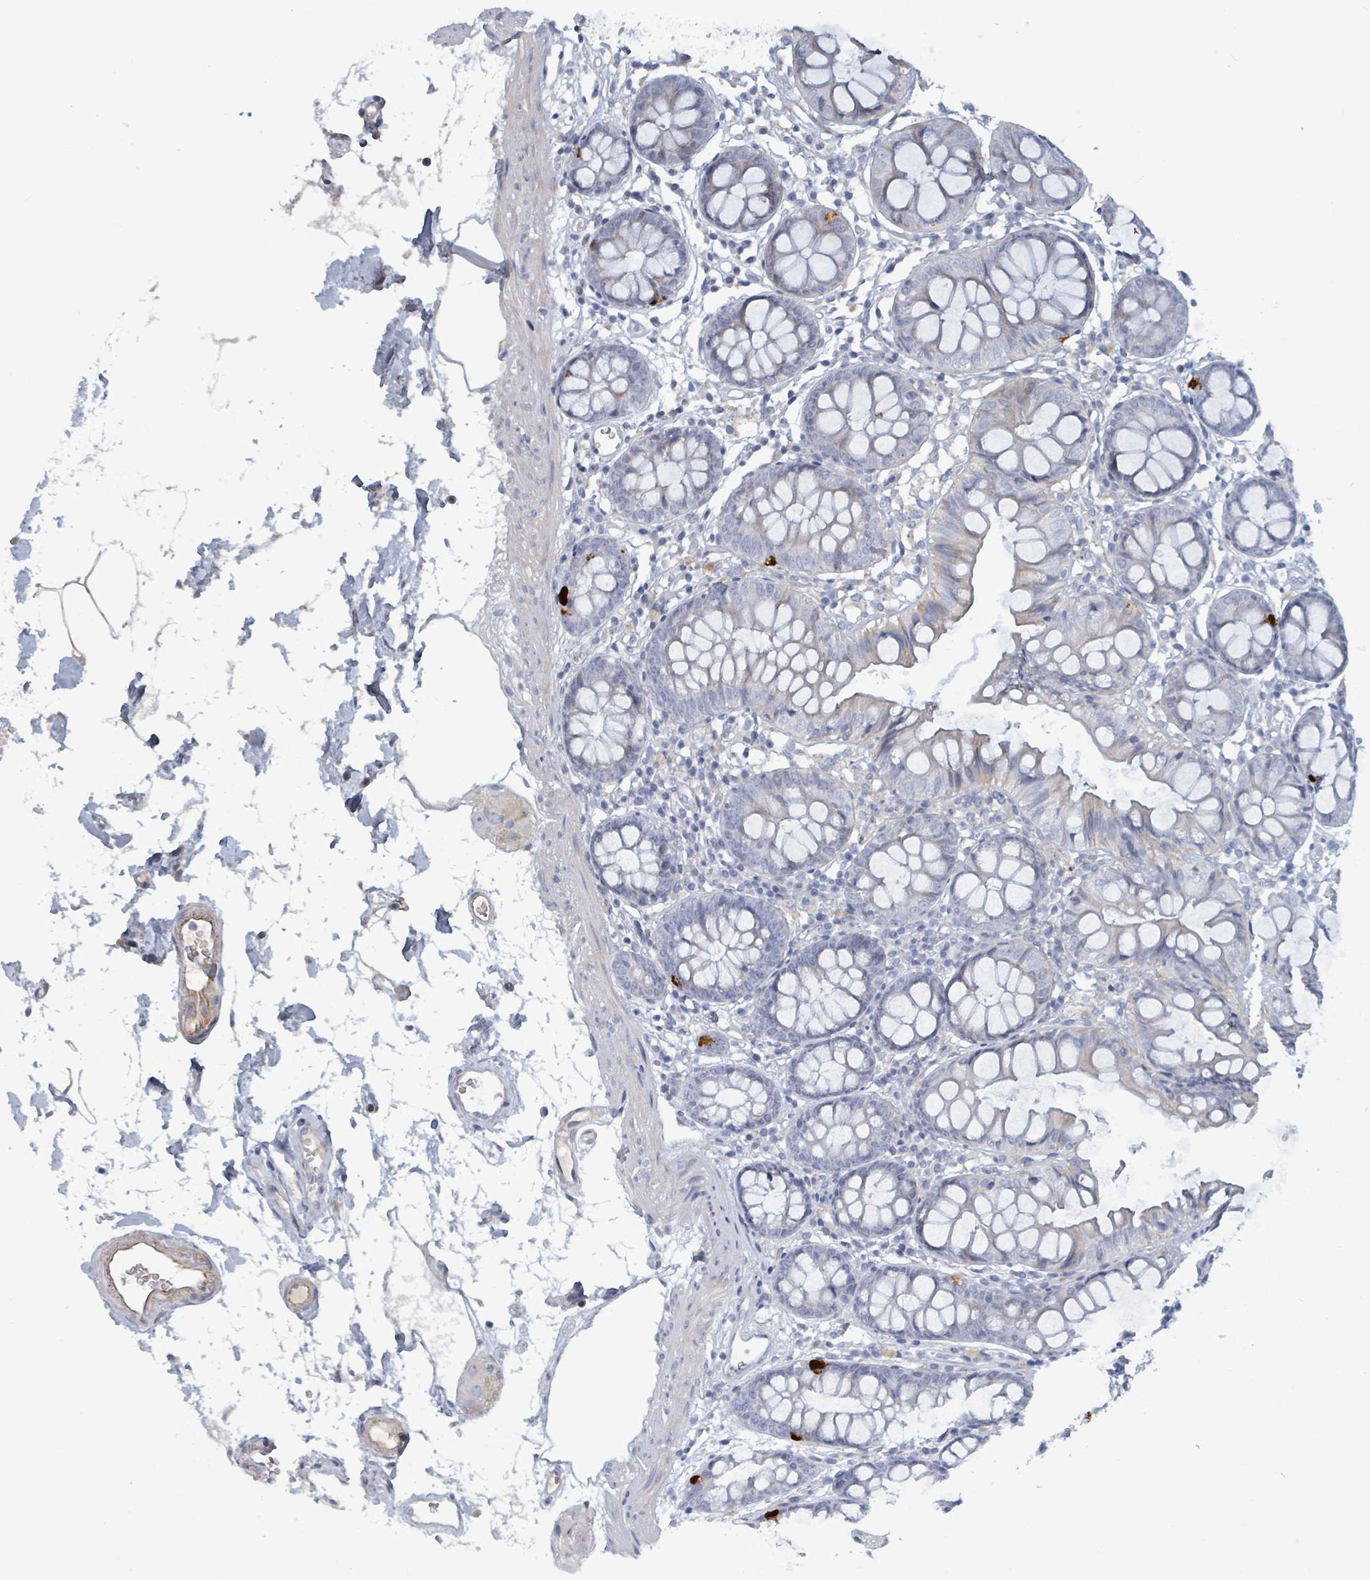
{"staining": {"intensity": "weak", "quantity": ">75%", "location": "cytoplasmic/membranous"}, "tissue": "colon", "cell_type": "Endothelial cells", "image_type": "normal", "snomed": [{"axis": "morphology", "description": "Normal tissue, NOS"}, {"axis": "topography", "description": "Colon"}], "caption": "Endothelial cells reveal low levels of weak cytoplasmic/membranous positivity in about >75% of cells in unremarkable colon.", "gene": "RAB33B", "patient": {"sex": "female", "age": 84}}